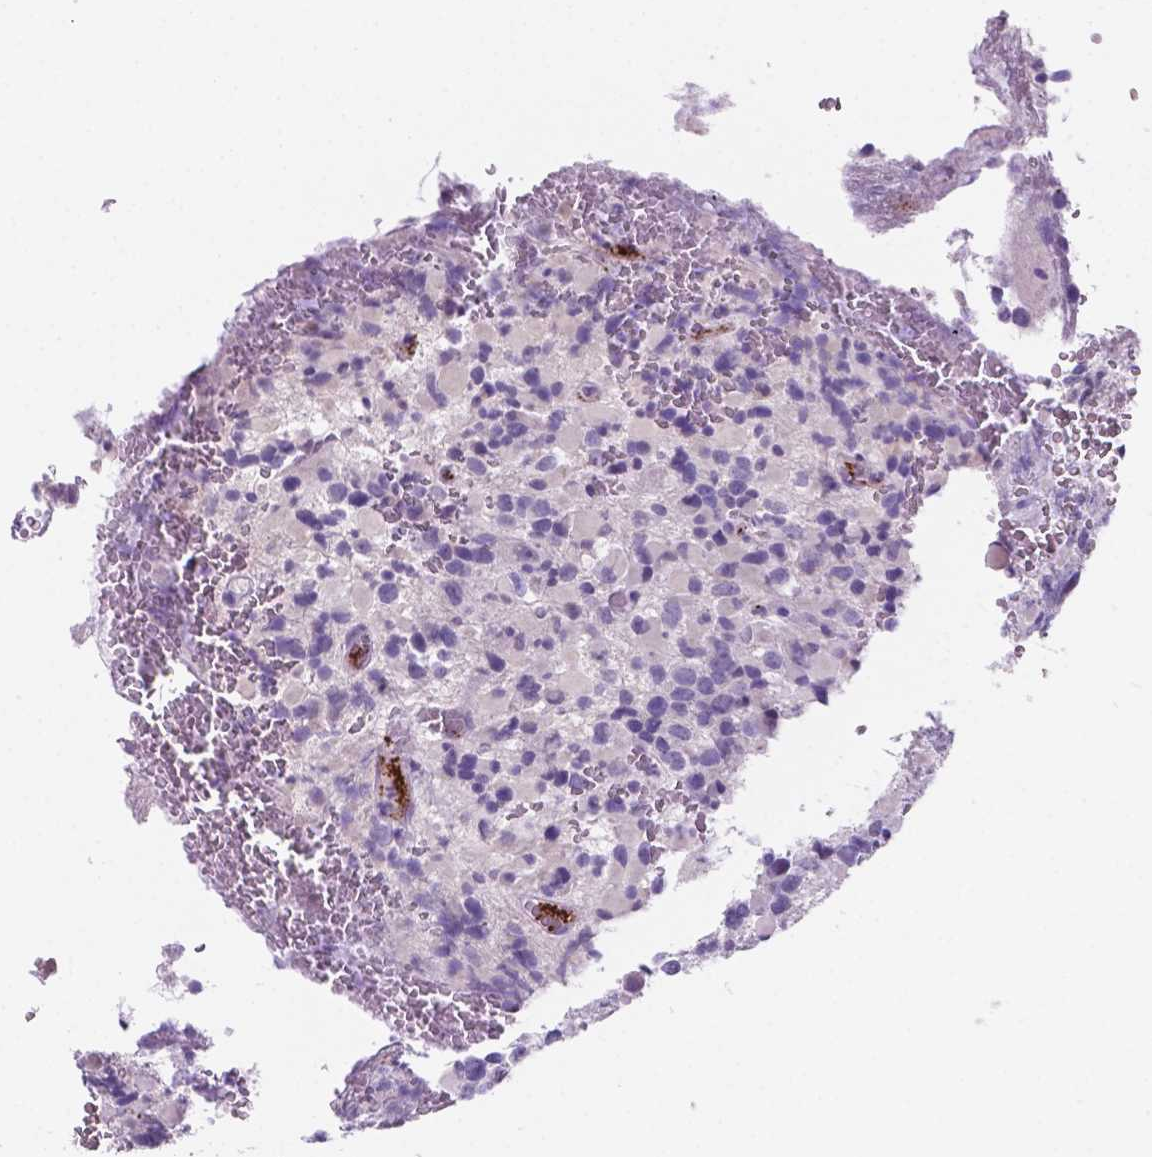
{"staining": {"intensity": "negative", "quantity": "none", "location": "none"}, "tissue": "glioma", "cell_type": "Tumor cells", "image_type": "cancer", "snomed": [{"axis": "morphology", "description": "Glioma, malignant, High grade"}, {"axis": "topography", "description": "Brain"}], "caption": "Protein analysis of glioma exhibits no significant positivity in tumor cells. (DAB (3,3'-diaminobenzidine) immunohistochemistry visualized using brightfield microscopy, high magnification).", "gene": "EBLN2", "patient": {"sex": "female", "age": 40}}